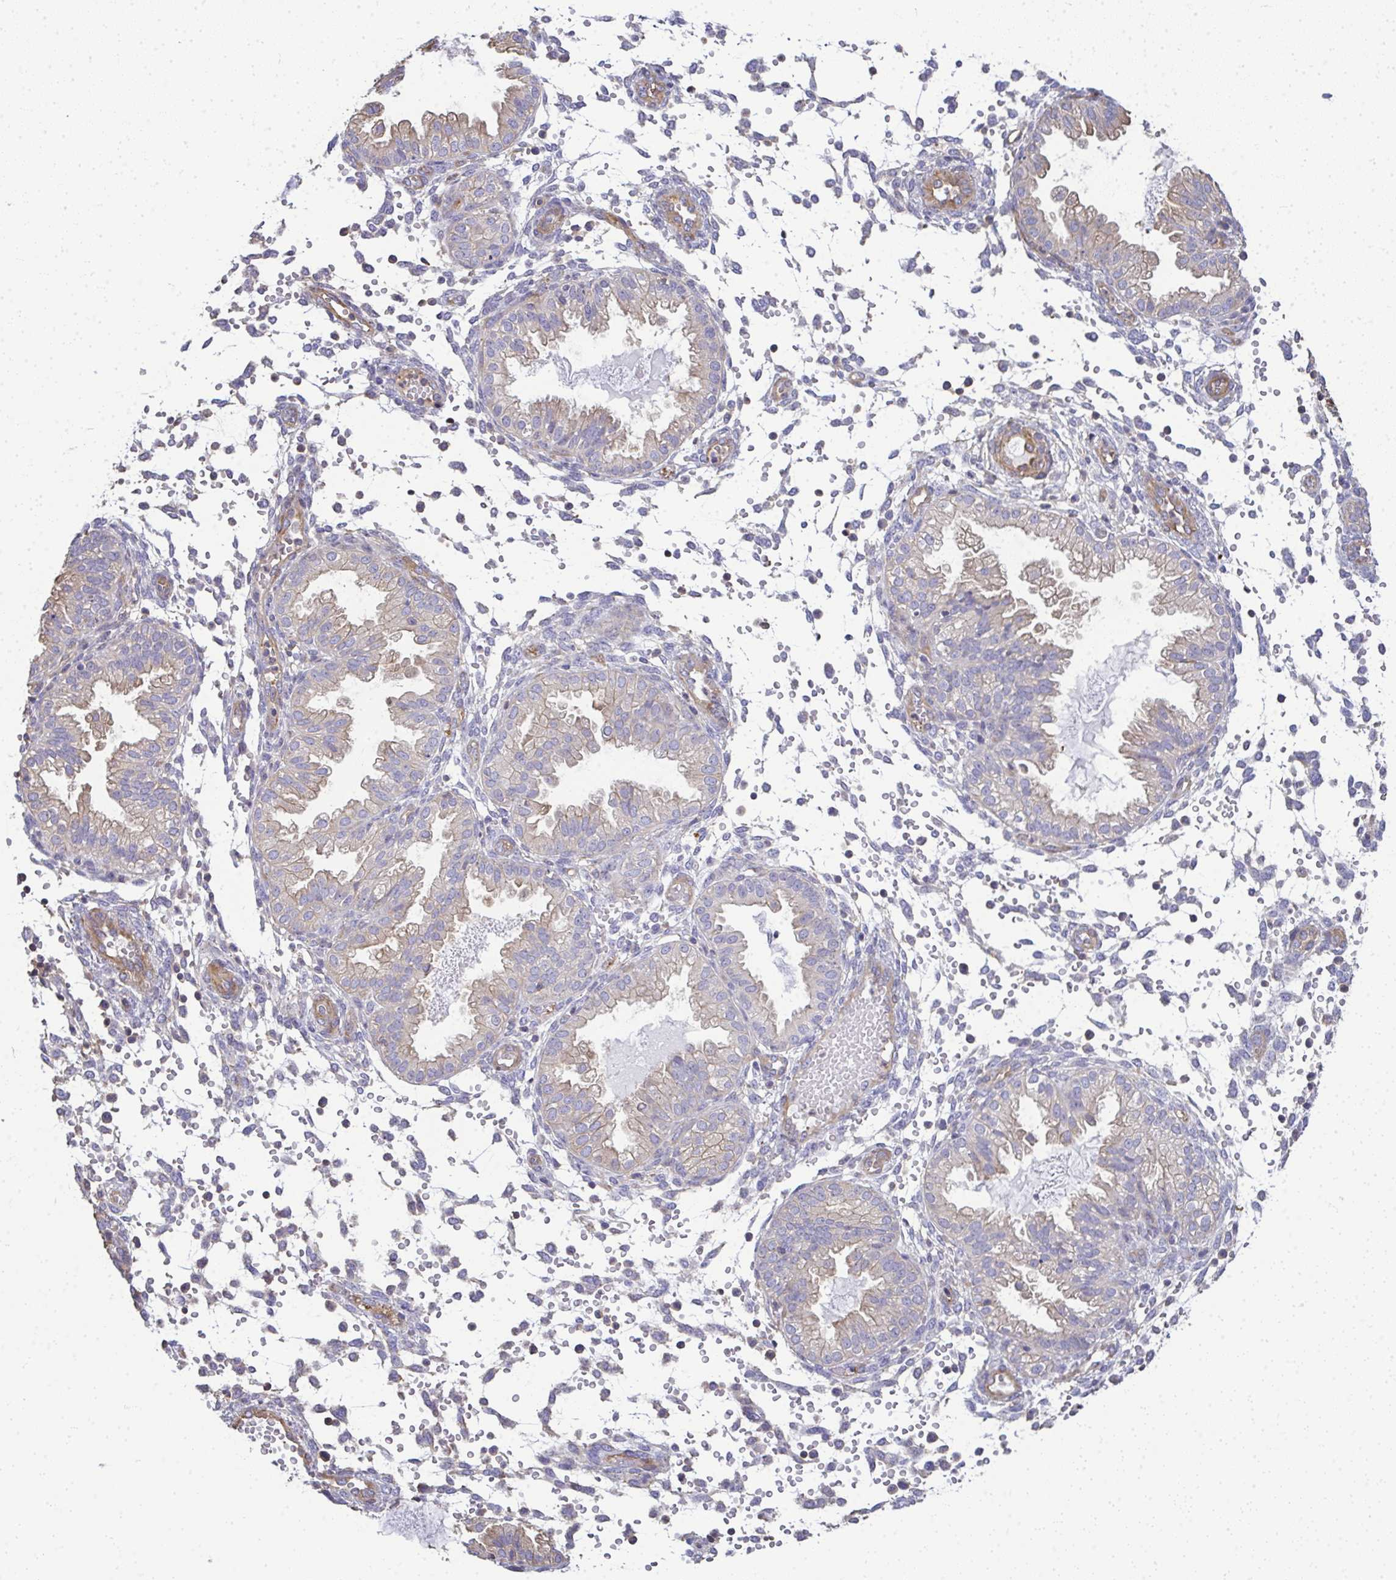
{"staining": {"intensity": "negative", "quantity": "none", "location": "none"}, "tissue": "endometrium", "cell_type": "Cells in endometrial stroma", "image_type": "normal", "snomed": [{"axis": "morphology", "description": "Normal tissue, NOS"}, {"axis": "topography", "description": "Endometrium"}], "caption": "Immunohistochemistry (IHC) of benign human endometrium exhibits no positivity in cells in endometrial stroma. (Immunohistochemistry (IHC), brightfield microscopy, high magnification).", "gene": "MYL1", "patient": {"sex": "female", "age": 33}}